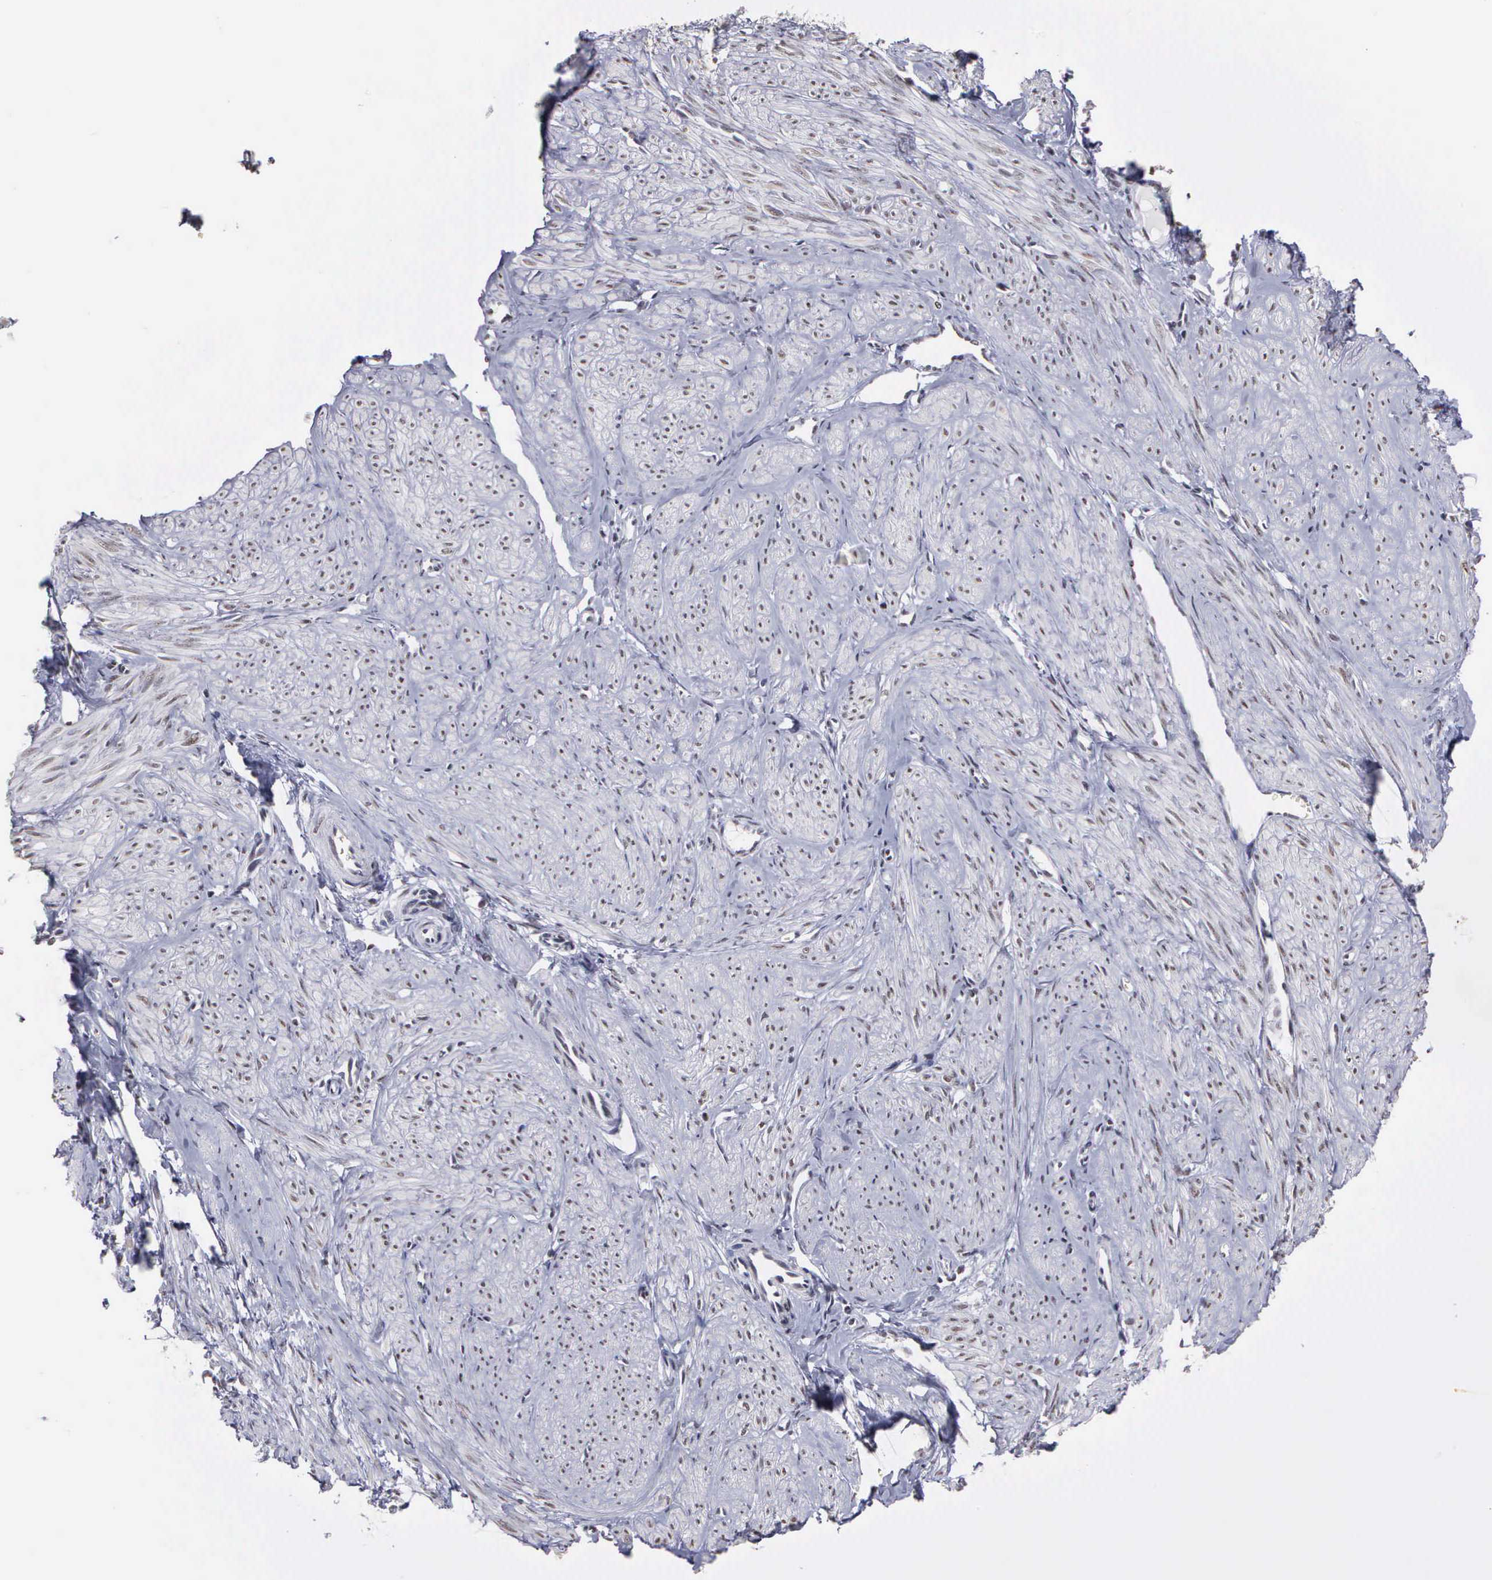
{"staining": {"intensity": "strong", "quantity": "25%-75%", "location": "nuclear"}, "tissue": "smooth muscle", "cell_type": "Smooth muscle cells", "image_type": "normal", "snomed": [{"axis": "morphology", "description": "Normal tissue, NOS"}, {"axis": "topography", "description": "Uterus"}], "caption": "High-power microscopy captured an immunohistochemistry (IHC) histopathology image of unremarkable smooth muscle, revealing strong nuclear expression in about 25%-75% of smooth muscle cells. (IHC, brightfield microscopy, high magnification).", "gene": "CSTF2", "patient": {"sex": "female", "age": 45}}